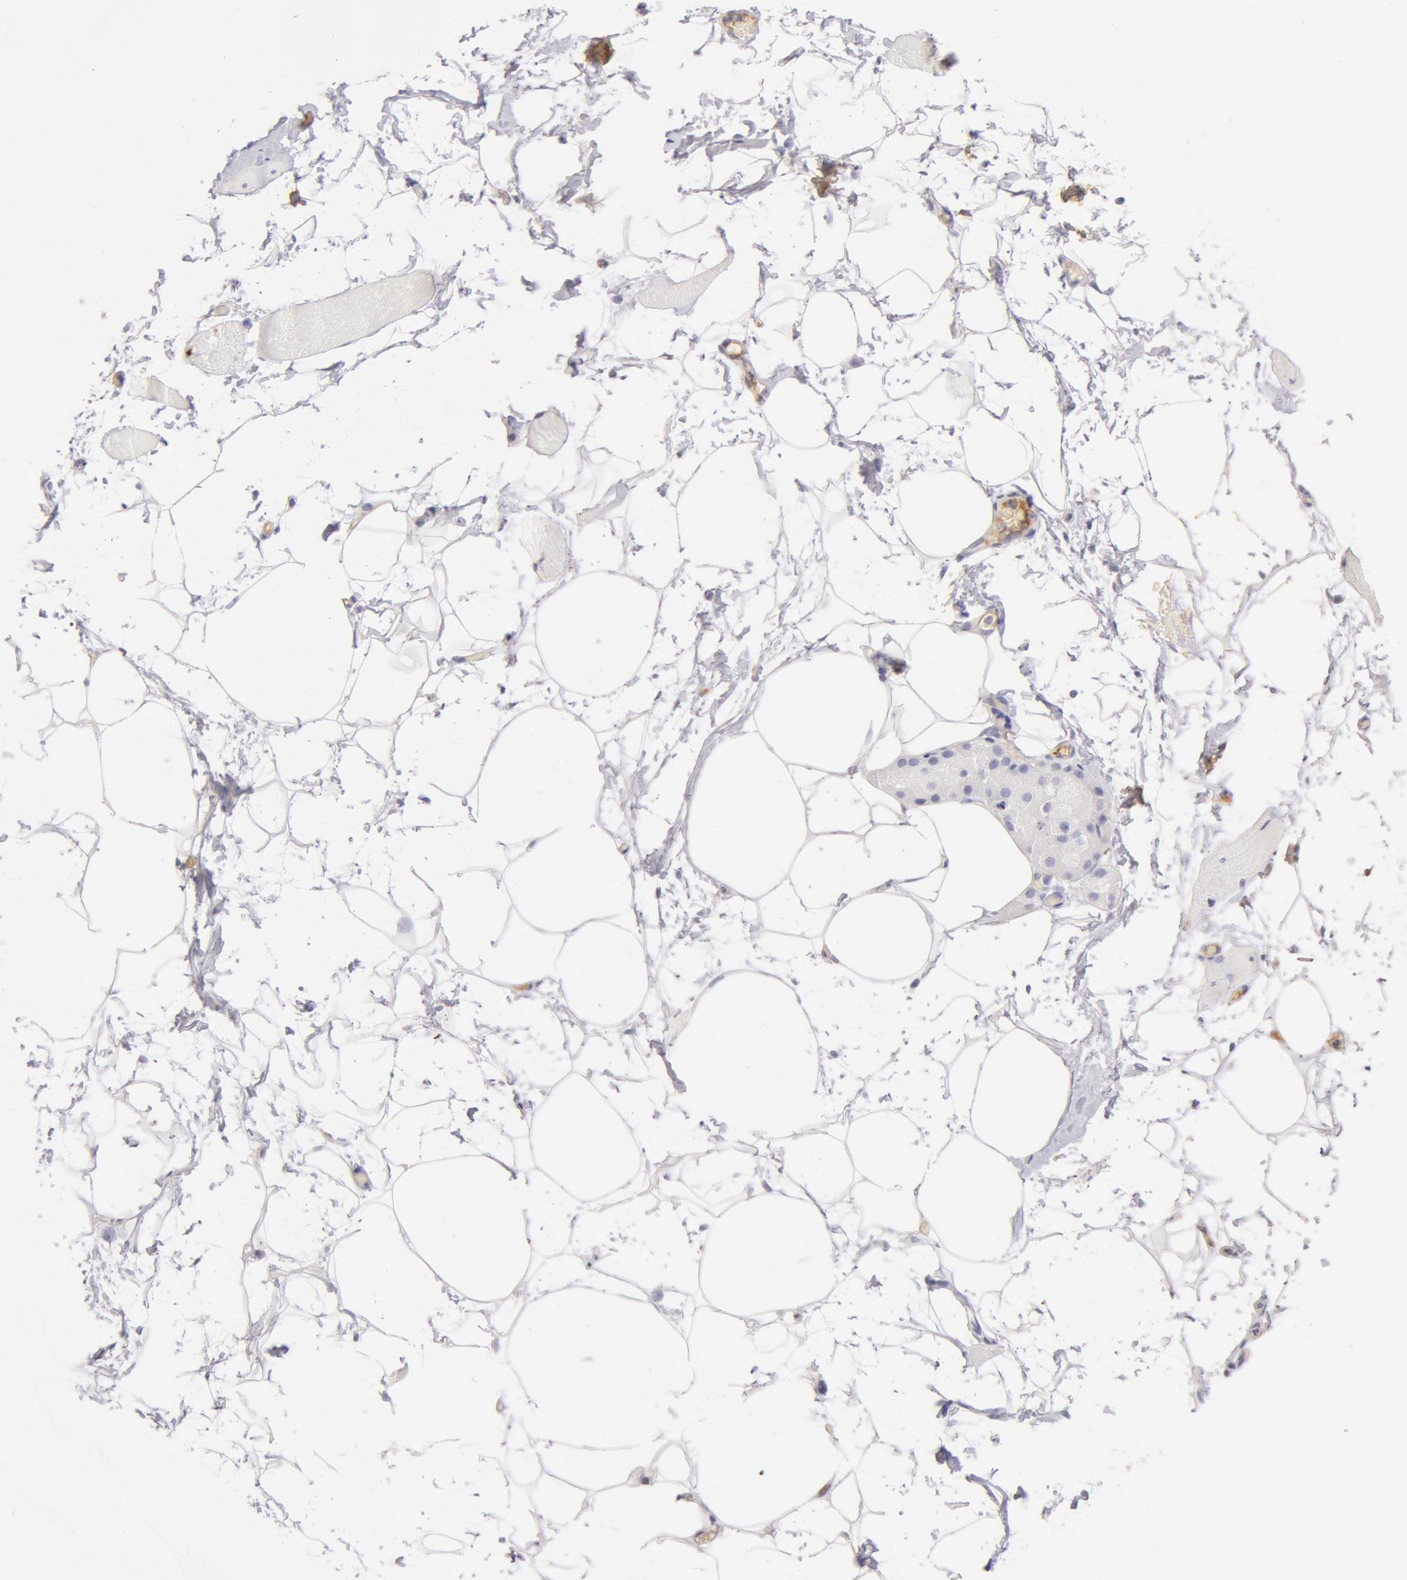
{"staining": {"intensity": "negative", "quantity": "none", "location": "none"}, "tissue": "skeletal muscle", "cell_type": "Myocytes", "image_type": "normal", "snomed": [{"axis": "morphology", "description": "Normal tissue, NOS"}, {"axis": "topography", "description": "Skeletal muscle"}, {"axis": "topography", "description": "Parathyroid gland"}], "caption": "An immunohistochemistry histopathology image of normal skeletal muscle is shown. There is no staining in myocytes of skeletal muscle.", "gene": "AHSG", "patient": {"sex": "female", "age": 37}}